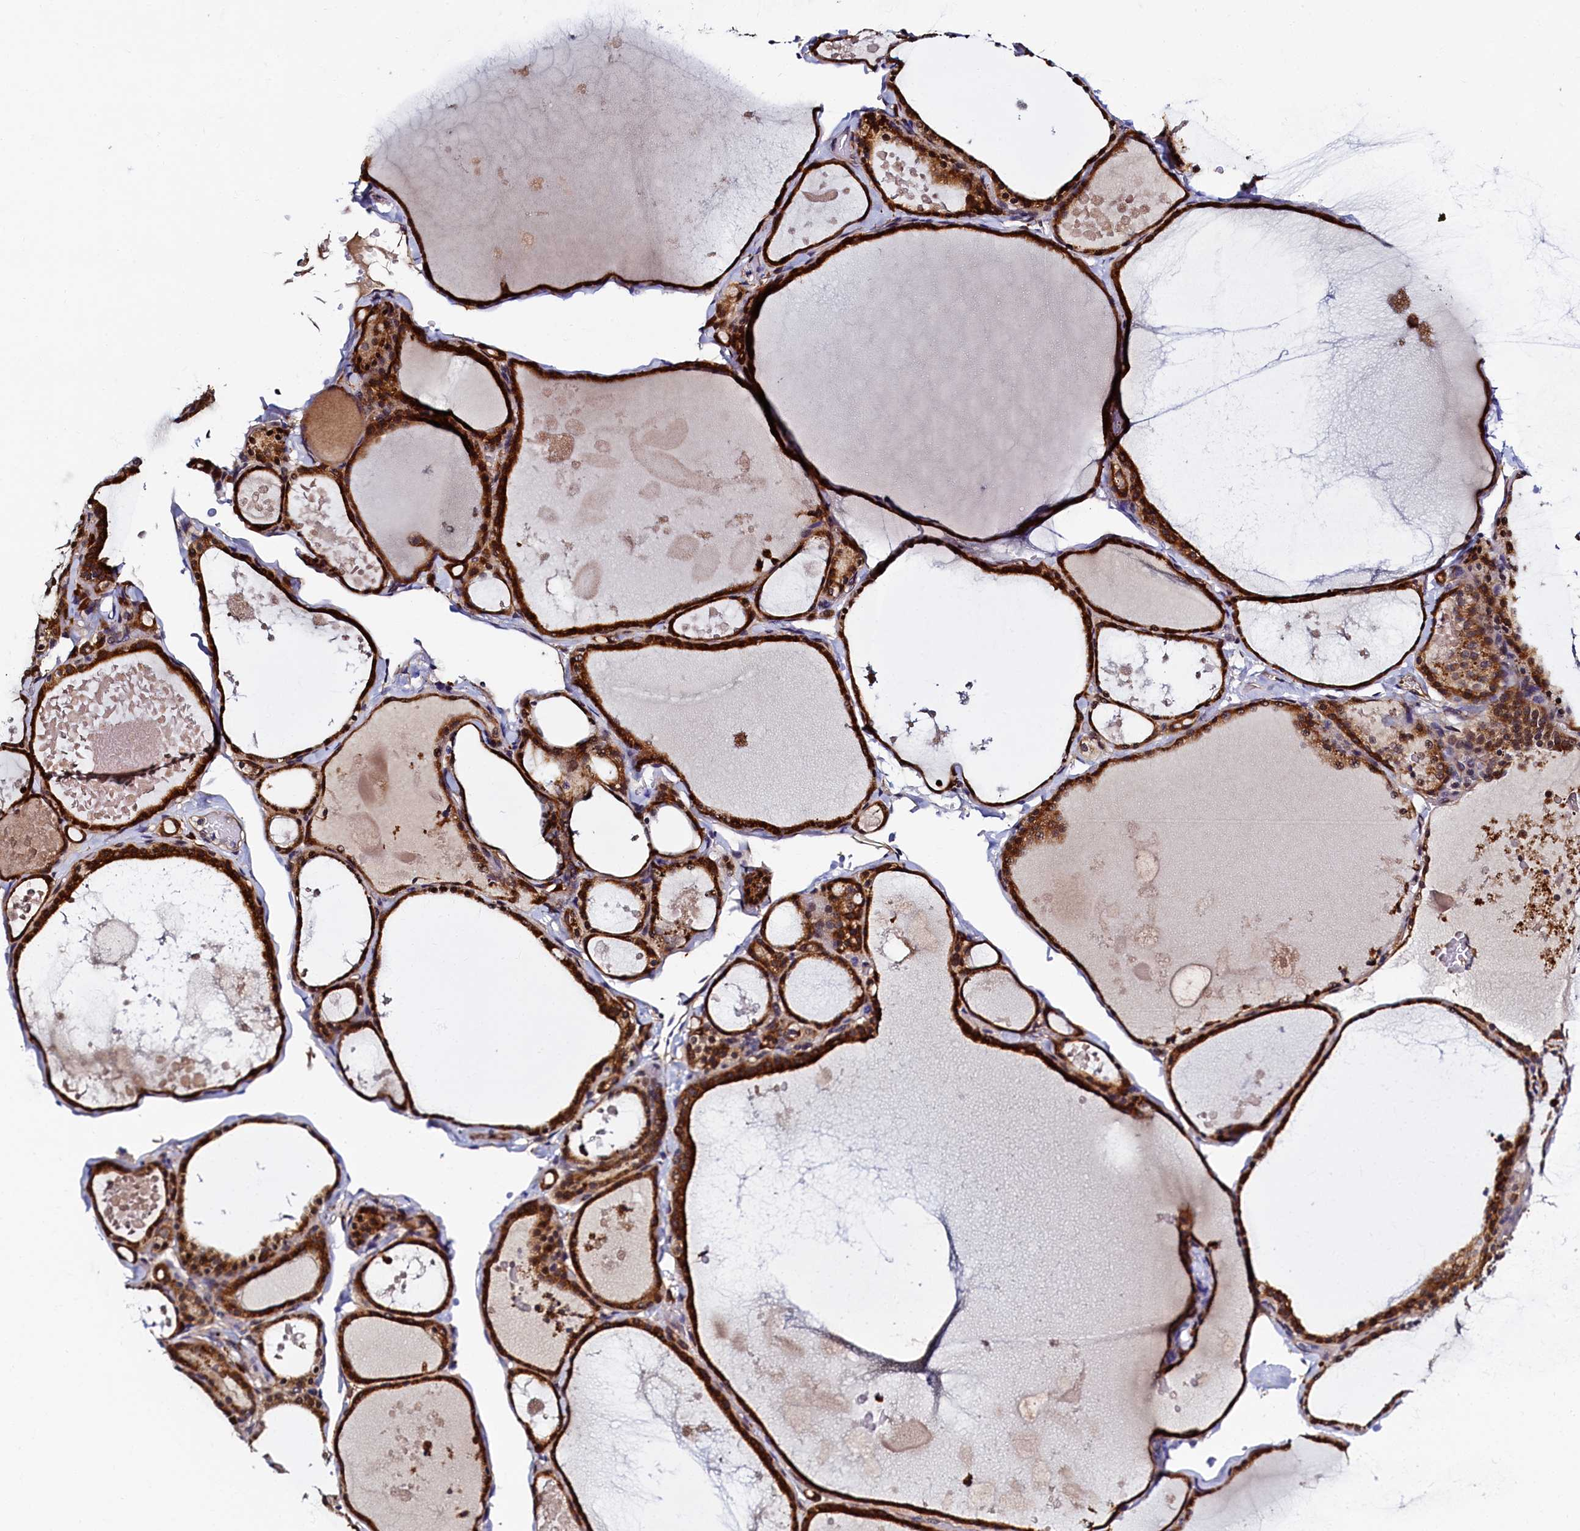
{"staining": {"intensity": "strong", "quantity": ">75%", "location": "cytoplasmic/membranous"}, "tissue": "thyroid gland", "cell_type": "Glandular cells", "image_type": "normal", "snomed": [{"axis": "morphology", "description": "Normal tissue, NOS"}, {"axis": "topography", "description": "Thyroid gland"}], "caption": "This micrograph reveals IHC staining of benign human thyroid gland, with high strong cytoplasmic/membranous positivity in approximately >75% of glandular cells.", "gene": "SLC16A14", "patient": {"sex": "male", "age": 56}}